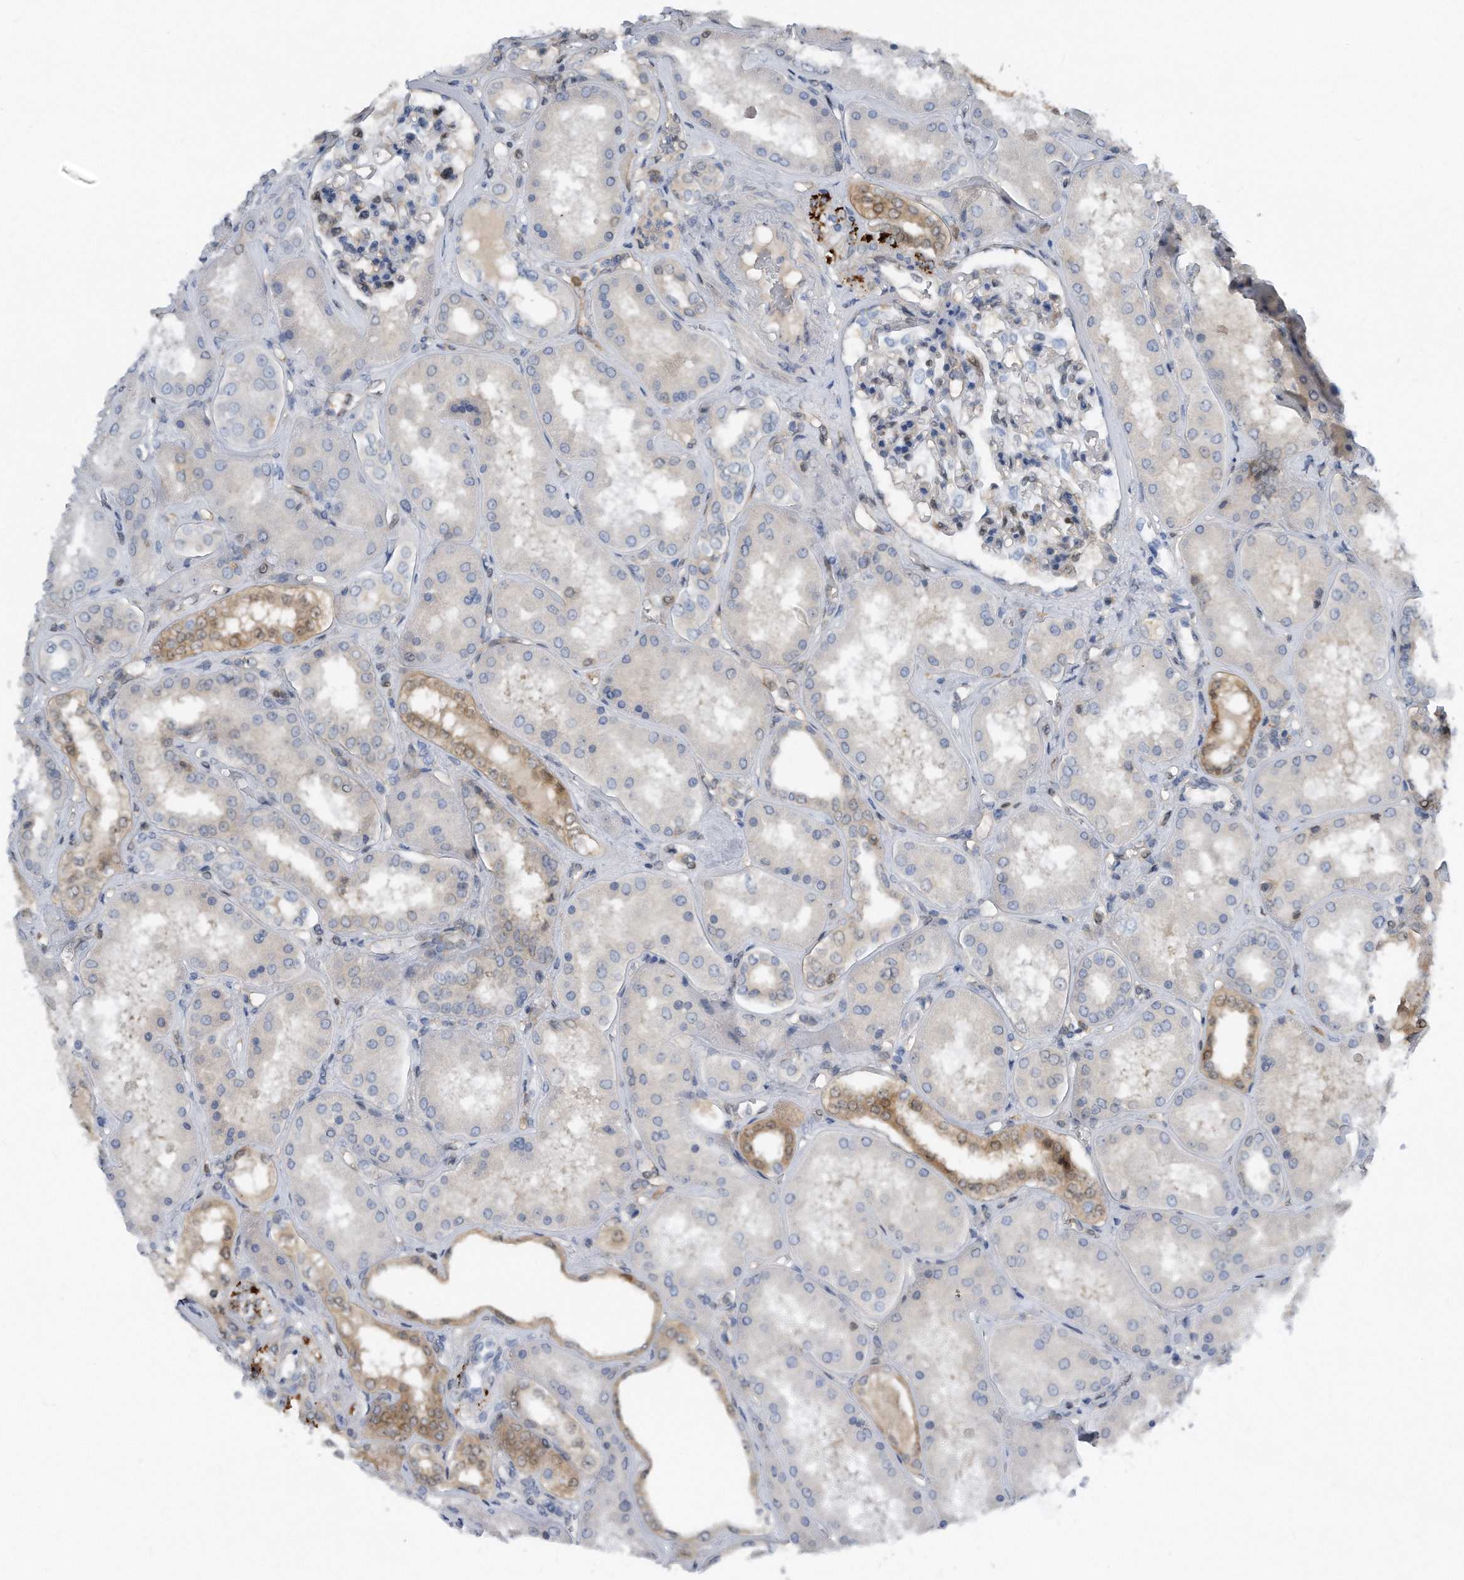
{"staining": {"intensity": "moderate", "quantity": "25%-75%", "location": "nuclear"}, "tissue": "kidney", "cell_type": "Cells in glomeruli", "image_type": "normal", "snomed": [{"axis": "morphology", "description": "Normal tissue, NOS"}, {"axis": "topography", "description": "Kidney"}], "caption": "Protein staining of benign kidney reveals moderate nuclear staining in about 25%-75% of cells in glomeruli.", "gene": "MAP2K6", "patient": {"sex": "female", "age": 56}}